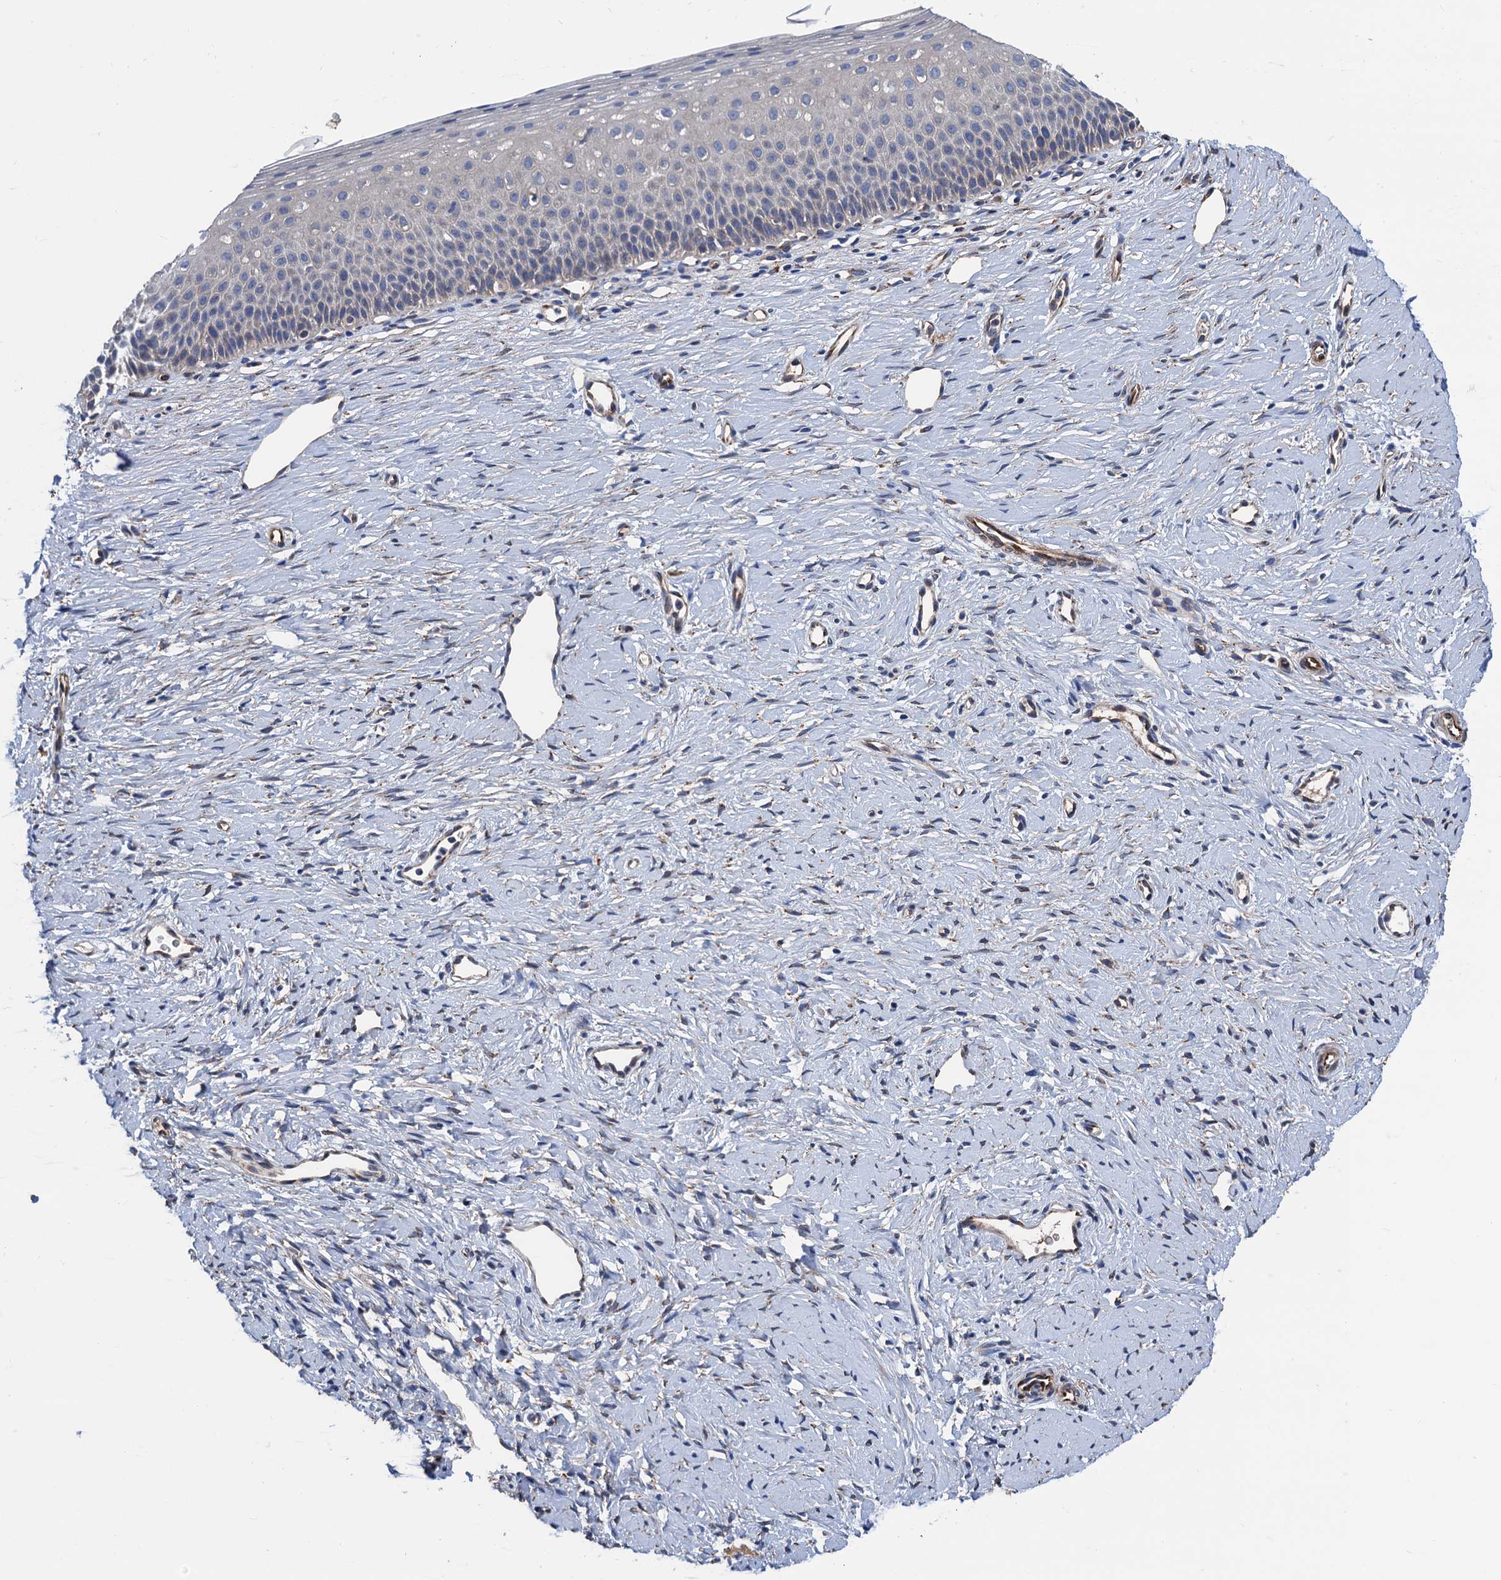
{"staining": {"intensity": "weak", "quantity": "25%-75%", "location": "cytoplasmic/membranous"}, "tissue": "cervix", "cell_type": "Glandular cells", "image_type": "normal", "snomed": [{"axis": "morphology", "description": "Normal tissue, NOS"}, {"axis": "topography", "description": "Cervix"}], "caption": "Protein expression analysis of normal cervix demonstrates weak cytoplasmic/membranous expression in approximately 25%-75% of glandular cells.", "gene": "CNNM1", "patient": {"sex": "female", "age": 36}}